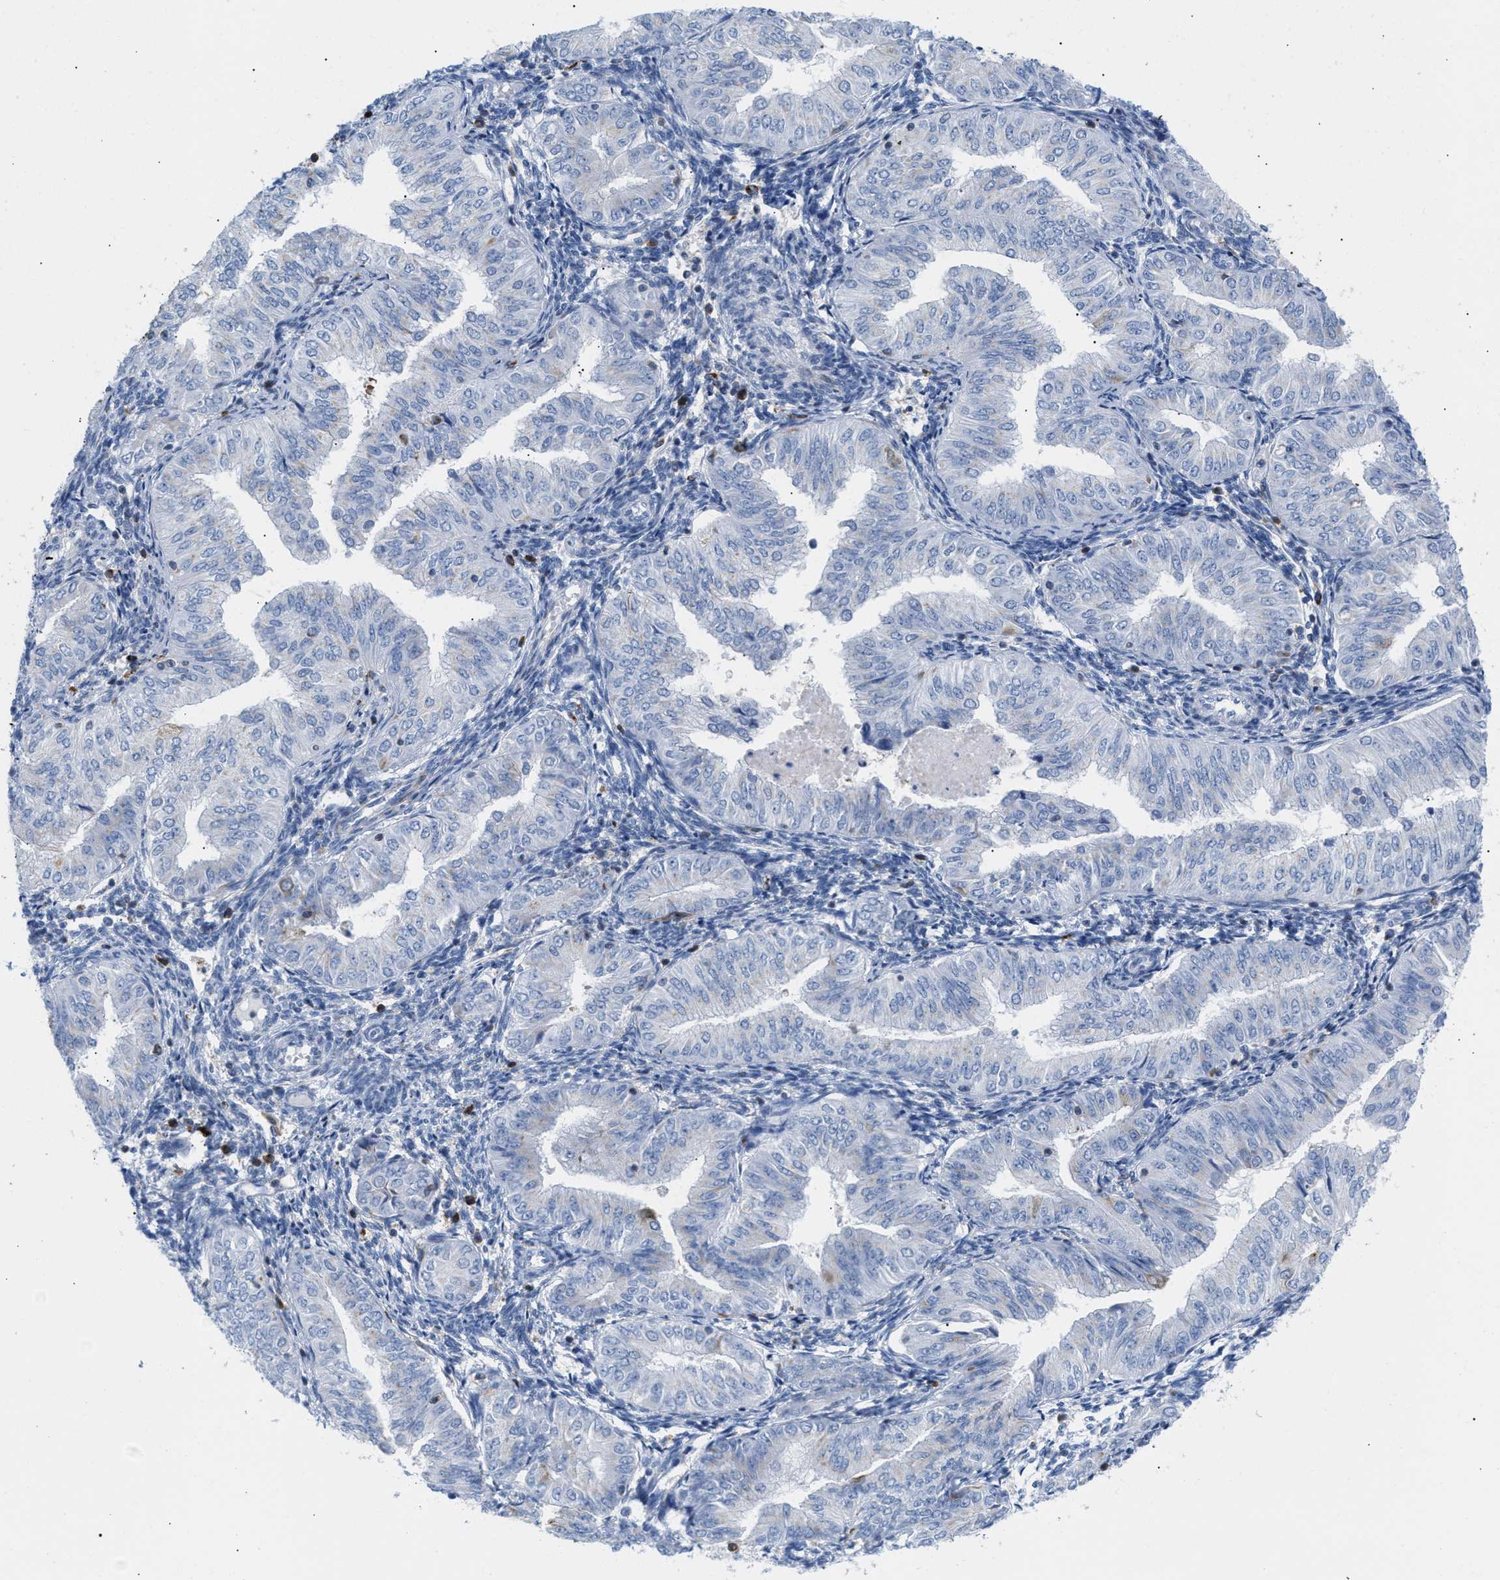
{"staining": {"intensity": "negative", "quantity": "none", "location": "none"}, "tissue": "endometrial cancer", "cell_type": "Tumor cells", "image_type": "cancer", "snomed": [{"axis": "morphology", "description": "Normal tissue, NOS"}, {"axis": "morphology", "description": "Adenocarcinoma, NOS"}, {"axis": "topography", "description": "Endometrium"}], "caption": "Image shows no protein staining in tumor cells of endometrial cancer (adenocarcinoma) tissue. (Stains: DAB (3,3'-diaminobenzidine) IHC with hematoxylin counter stain, Microscopy: brightfield microscopy at high magnification).", "gene": "TACC3", "patient": {"sex": "female", "age": 53}}